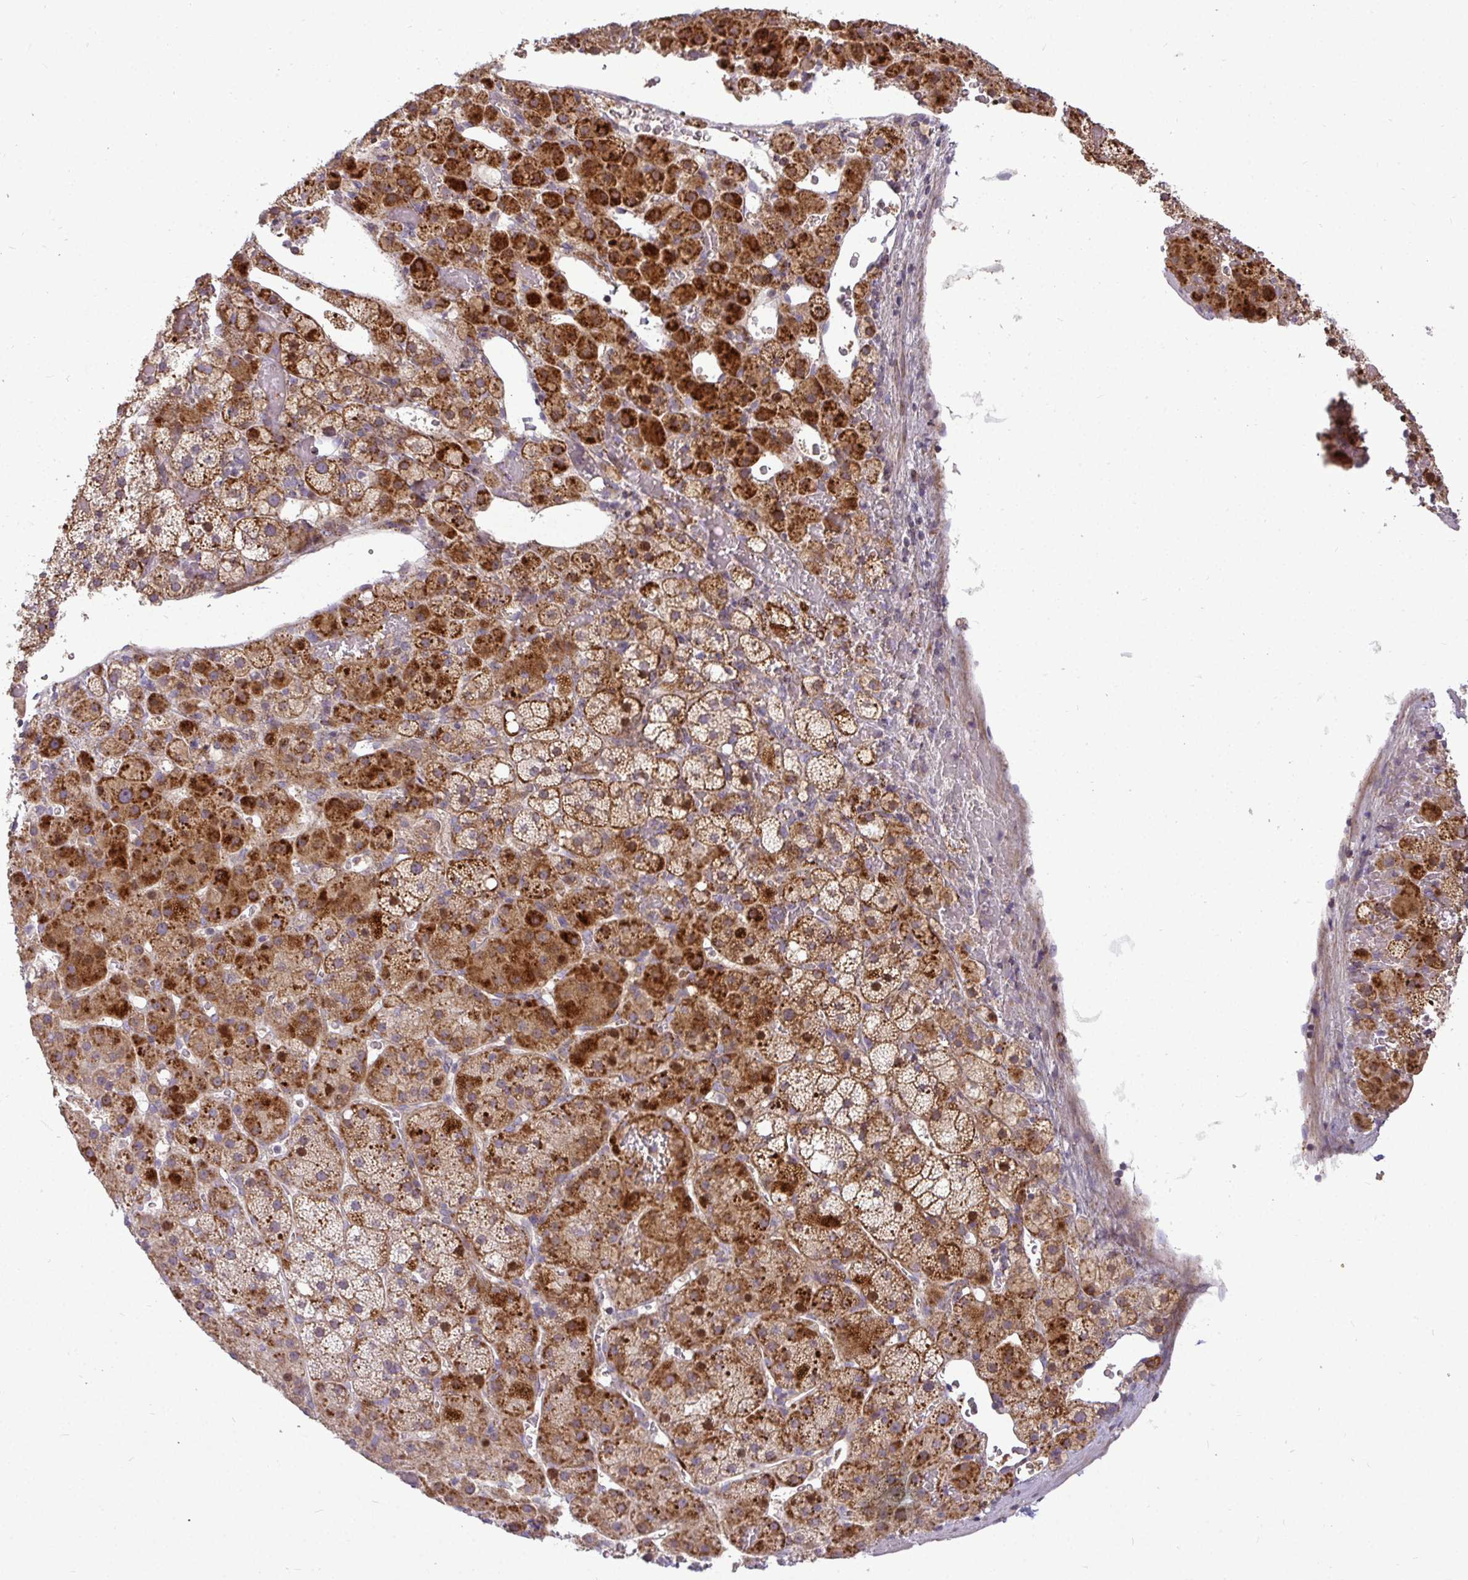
{"staining": {"intensity": "strong", "quantity": "25%-75%", "location": "cytoplasmic/membranous"}, "tissue": "adrenal gland", "cell_type": "Glandular cells", "image_type": "normal", "snomed": [{"axis": "morphology", "description": "Normal tissue, NOS"}, {"axis": "topography", "description": "Adrenal gland"}], "caption": "DAB immunohistochemical staining of benign adrenal gland reveals strong cytoplasmic/membranous protein expression in about 25%-75% of glandular cells.", "gene": "STRIP1", "patient": {"sex": "male", "age": 53}}